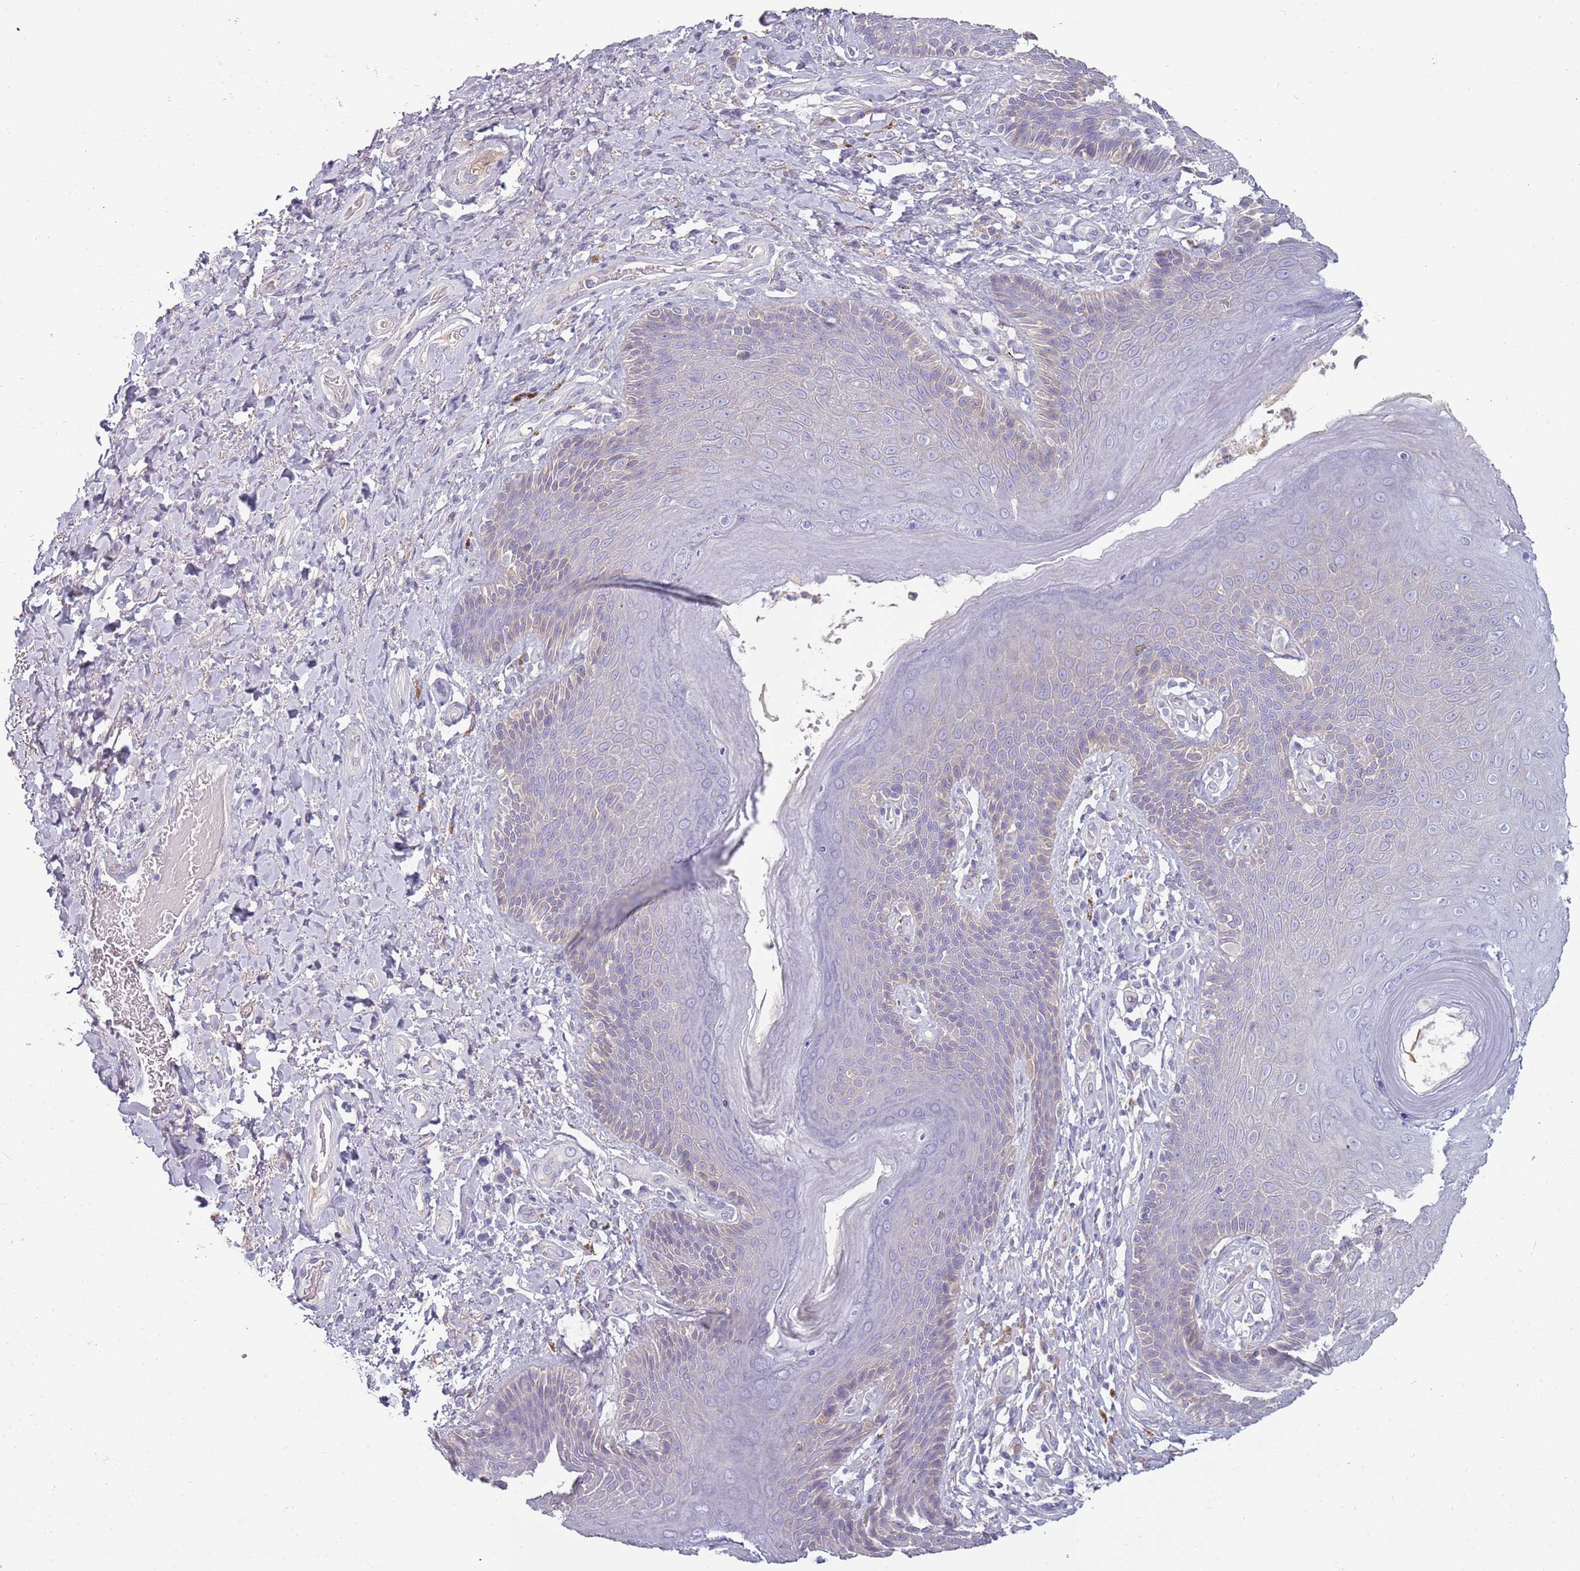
{"staining": {"intensity": "negative", "quantity": "none", "location": "none"}, "tissue": "skin", "cell_type": "Epidermal cells", "image_type": "normal", "snomed": [{"axis": "morphology", "description": "Normal tissue, NOS"}, {"axis": "topography", "description": "Anal"}], "caption": "Immunohistochemical staining of benign skin shows no significant expression in epidermal cells. (Stains: DAB (3,3'-diaminobenzidine) IHC with hematoxylin counter stain, Microscopy: brightfield microscopy at high magnification).", "gene": "TNFRSF6B", "patient": {"sex": "female", "age": 89}}